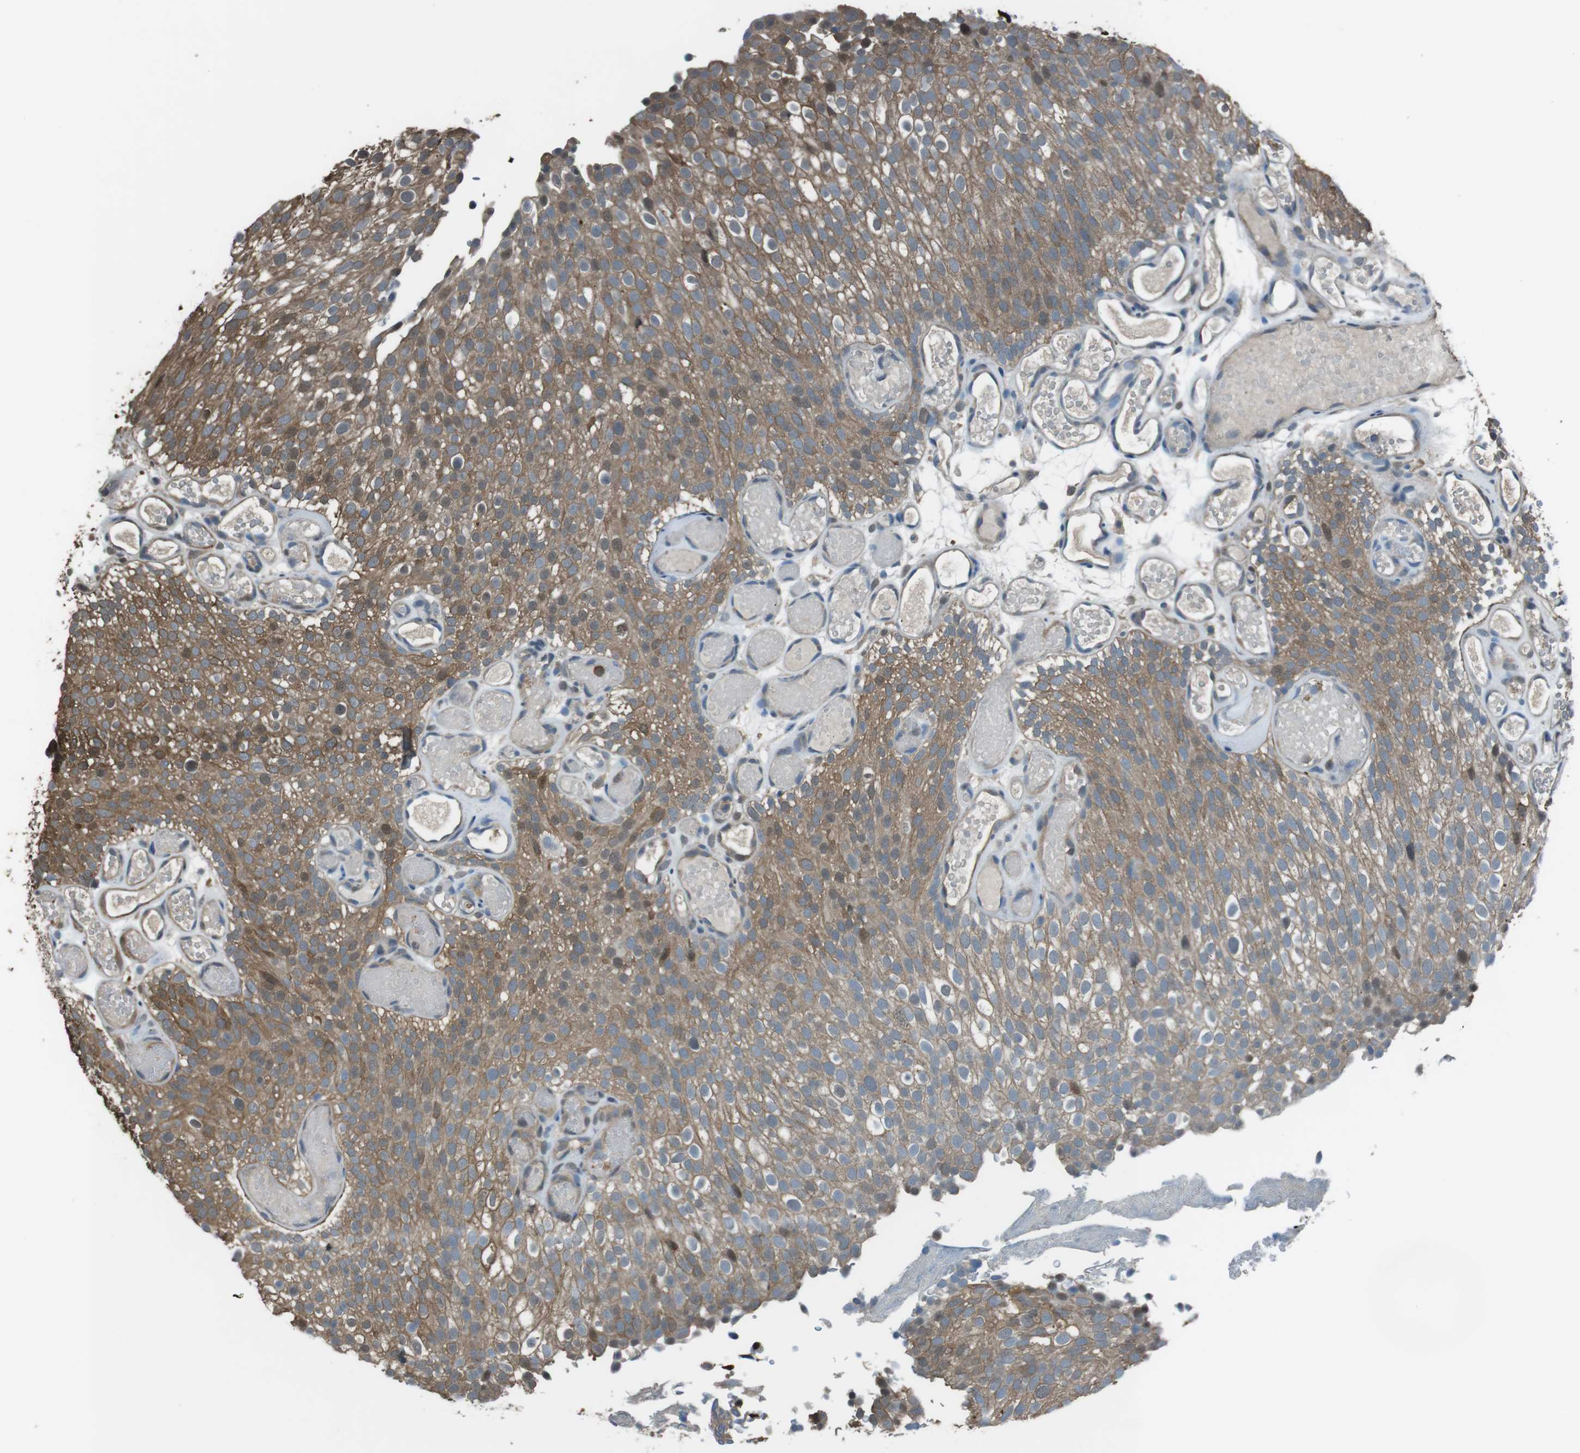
{"staining": {"intensity": "moderate", "quantity": ">75%", "location": "cytoplasmic/membranous"}, "tissue": "urothelial cancer", "cell_type": "Tumor cells", "image_type": "cancer", "snomed": [{"axis": "morphology", "description": "Urothelial carcinoma, Low grade"}, {"axis": "topography", "description": "Urinary bladder"}], "caption": "The histopathology image displays immunohistochemical staining of low-grade urothelial carcinoma. There is moderate cytoplasmic/membranous expression is seen in approximately >75% of tumor cells. The protein of interest is shown in brown color, while the nuclei are stained blue.", "gene": "TWSG1", "patient": {"sex": "male", "age": 78}}